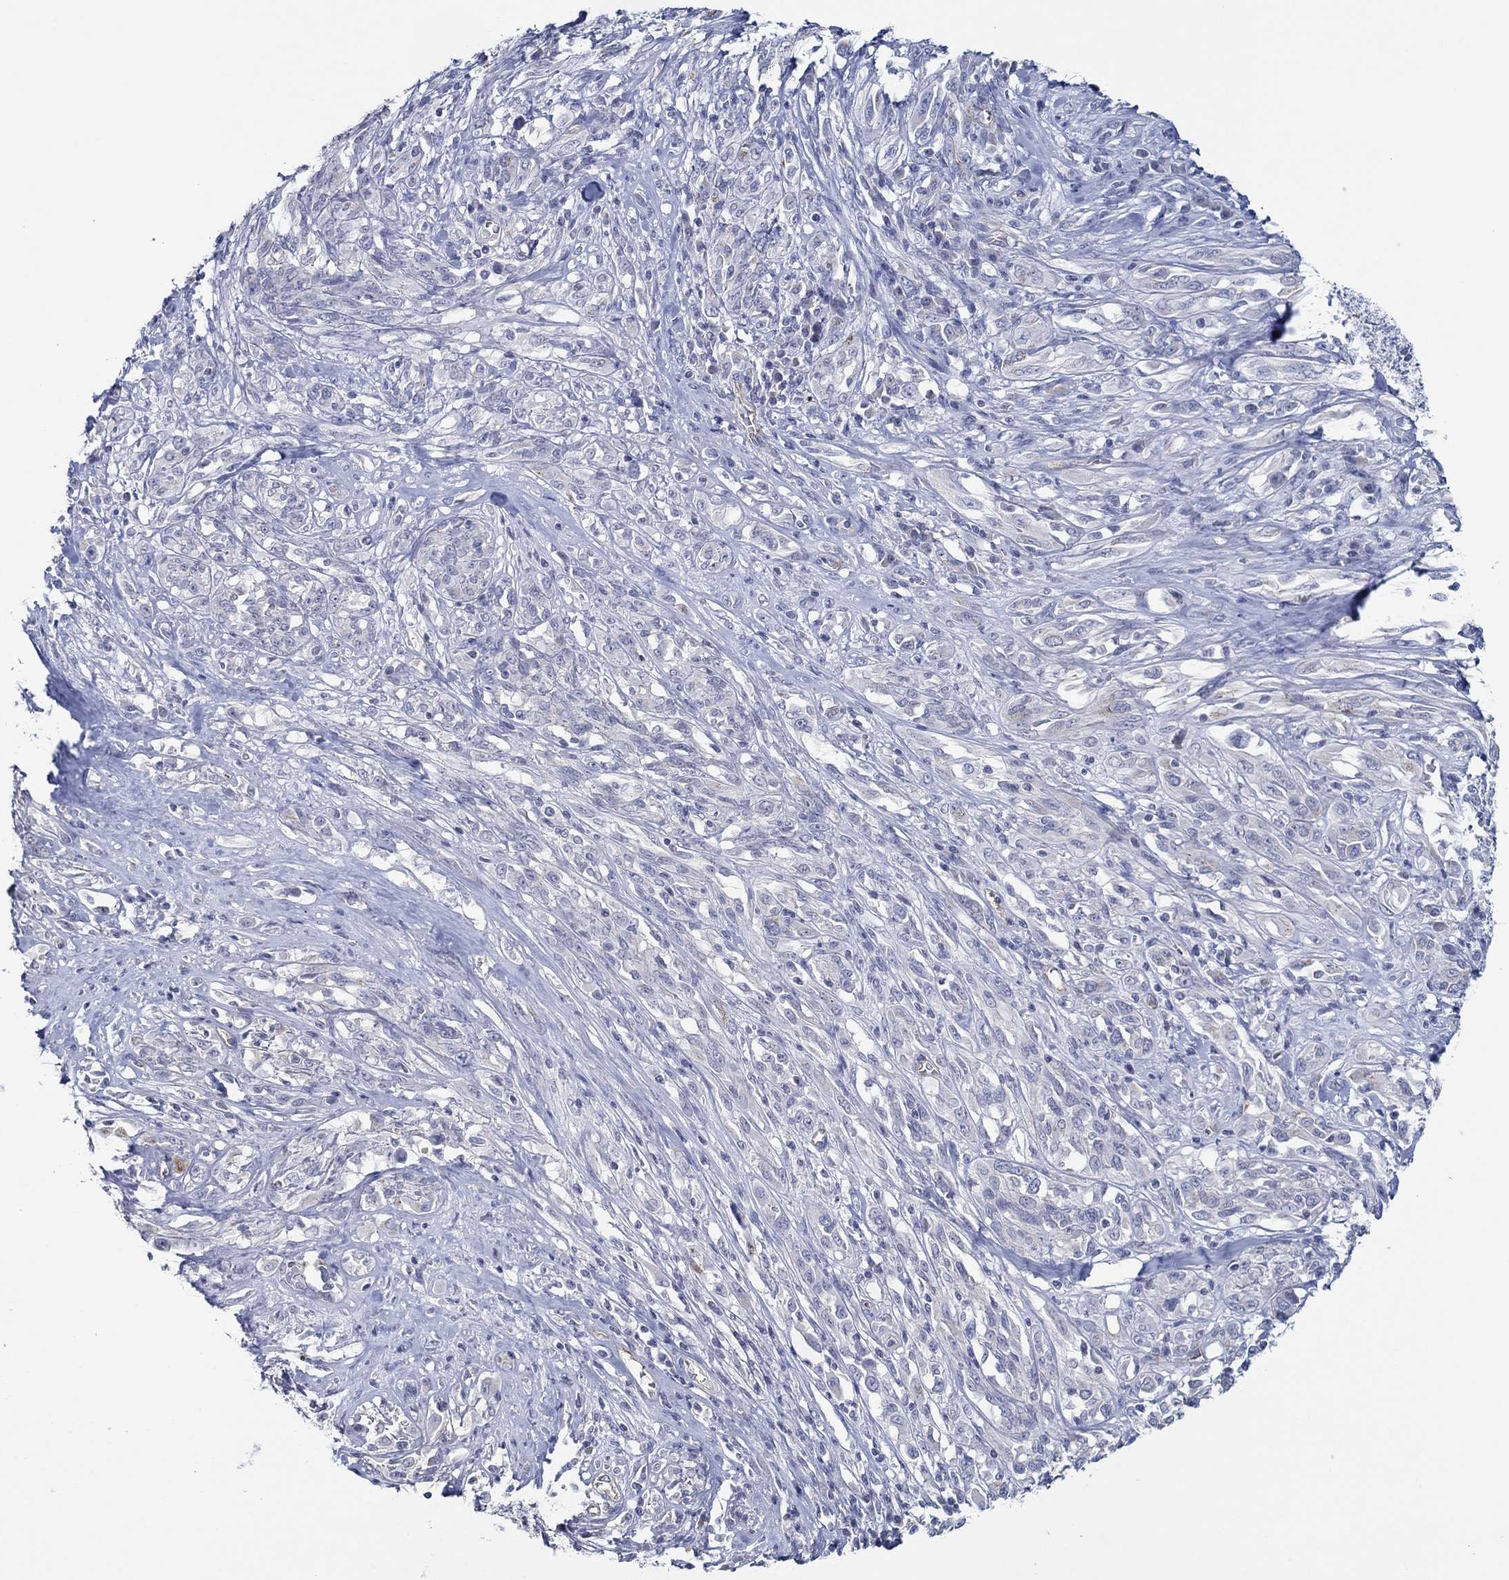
{"staining": {"intensity": "negative", "quantity": "none", "location": "none"}, "tissue": "melanoma", "cell_type": "Tumor cells", "image_type": "cancer", "snomed": [{"axis": "morphology", "description": "Malignant melanoma, NOS"}, {"axis": "topography", "description": "Skin"}], "caption": "Image shows no protein positivity in tumor cells of malignant melanoma tissue.", "gene": "GJA5", "patient": {"sex": "female", "age": 91}}